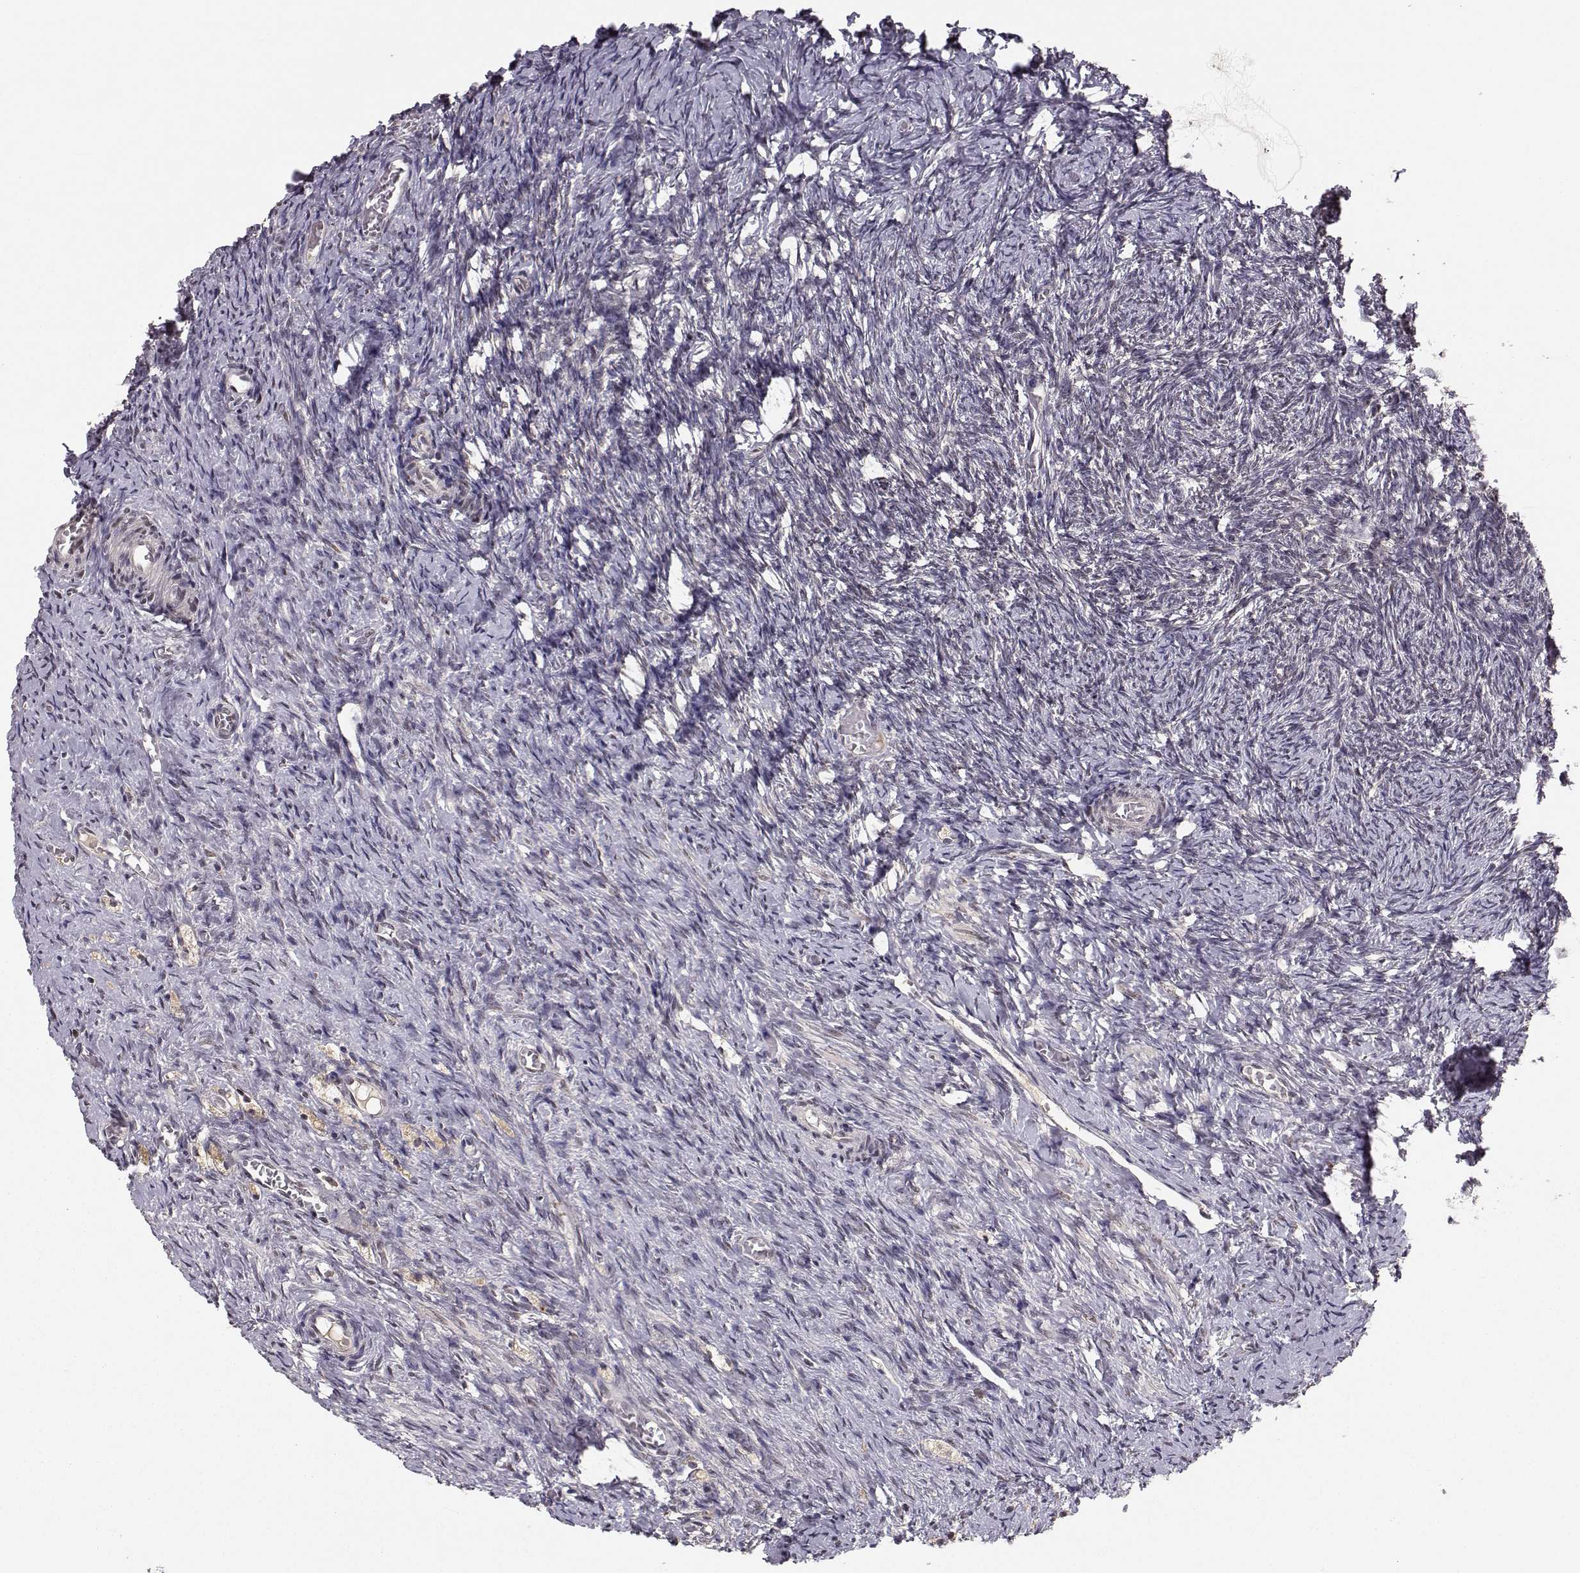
{"staining": {"intensity": "negative", "quantity": "none", "location": "none"}, "tissue": "ovary", "cell_type": "Ovarian stroma cells", "image_type": "normal", "snomed": [{"axis": "morphology", "description": "Normal tissue, NOS"}, {"axis": "topography", "description": "Ovary"}], "caption": "A high-resolution image shows immunohistochemistry (IHC) staining of benign ovary, which exhibits no significant staining in ovarian stroma cells. Nuclei are stained in blue.", "gene": "PLEKHG3", "patient": {"sex": "female", "age": 39}}